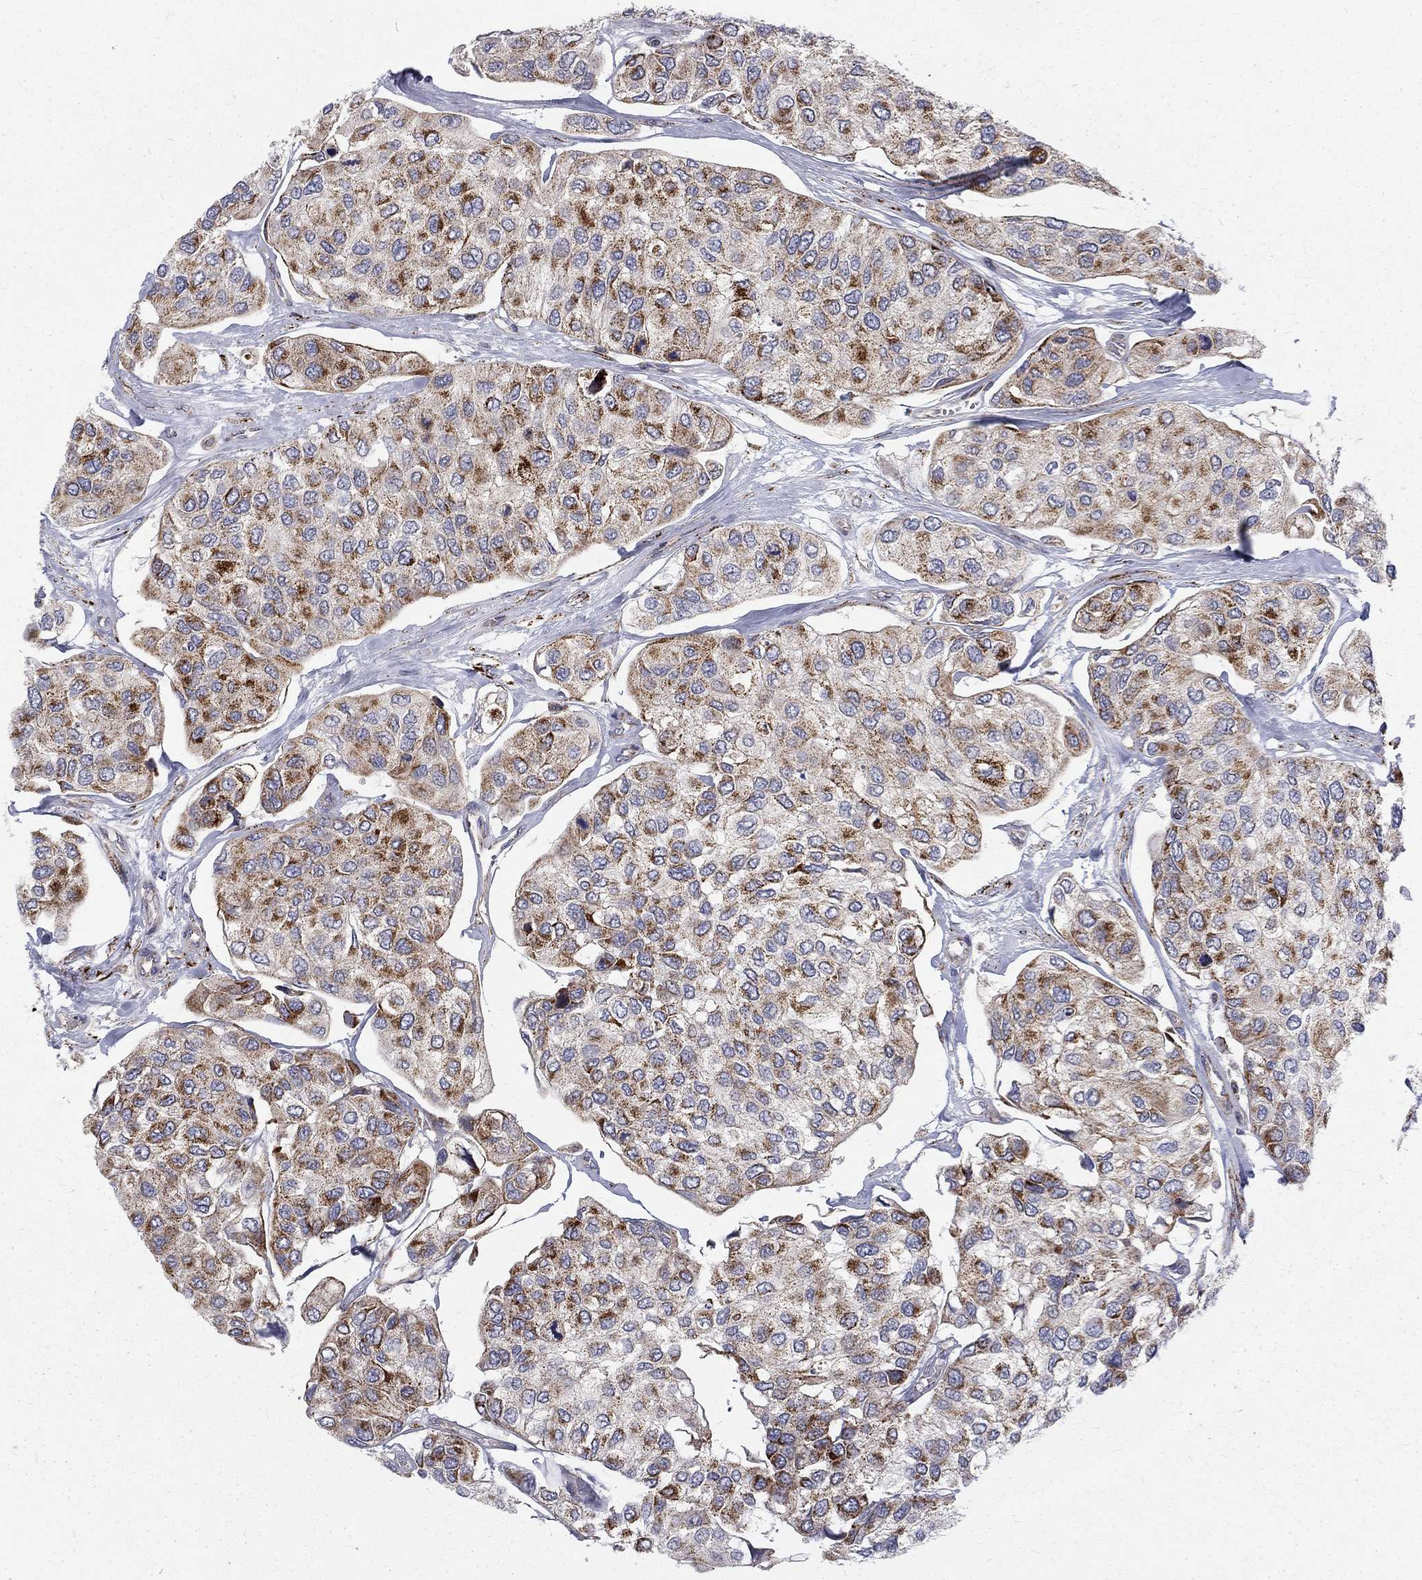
{"staining": {"intensity": "strong", "quantity": "25%-75%", "location": "cytoplasmic/membranous"}, "tissue": "urothelial cancer", "cell_type": "Tumor cells", "image_type": "cancer", "snomed": [{"axis": "morphology", "description": "Urothelial carcinoma, High grade"}, {"axis": "topography", "description": "Urinary bladder"}], "caption": "Immunohistochemical staining of urothelial cancer displays high levels of strong cytoplasmic/membranous positivity in approximately 25%-75% of tumor cells.", "gene": "ALDH1B1", "patient": {"sex": "male", "age": 77}}